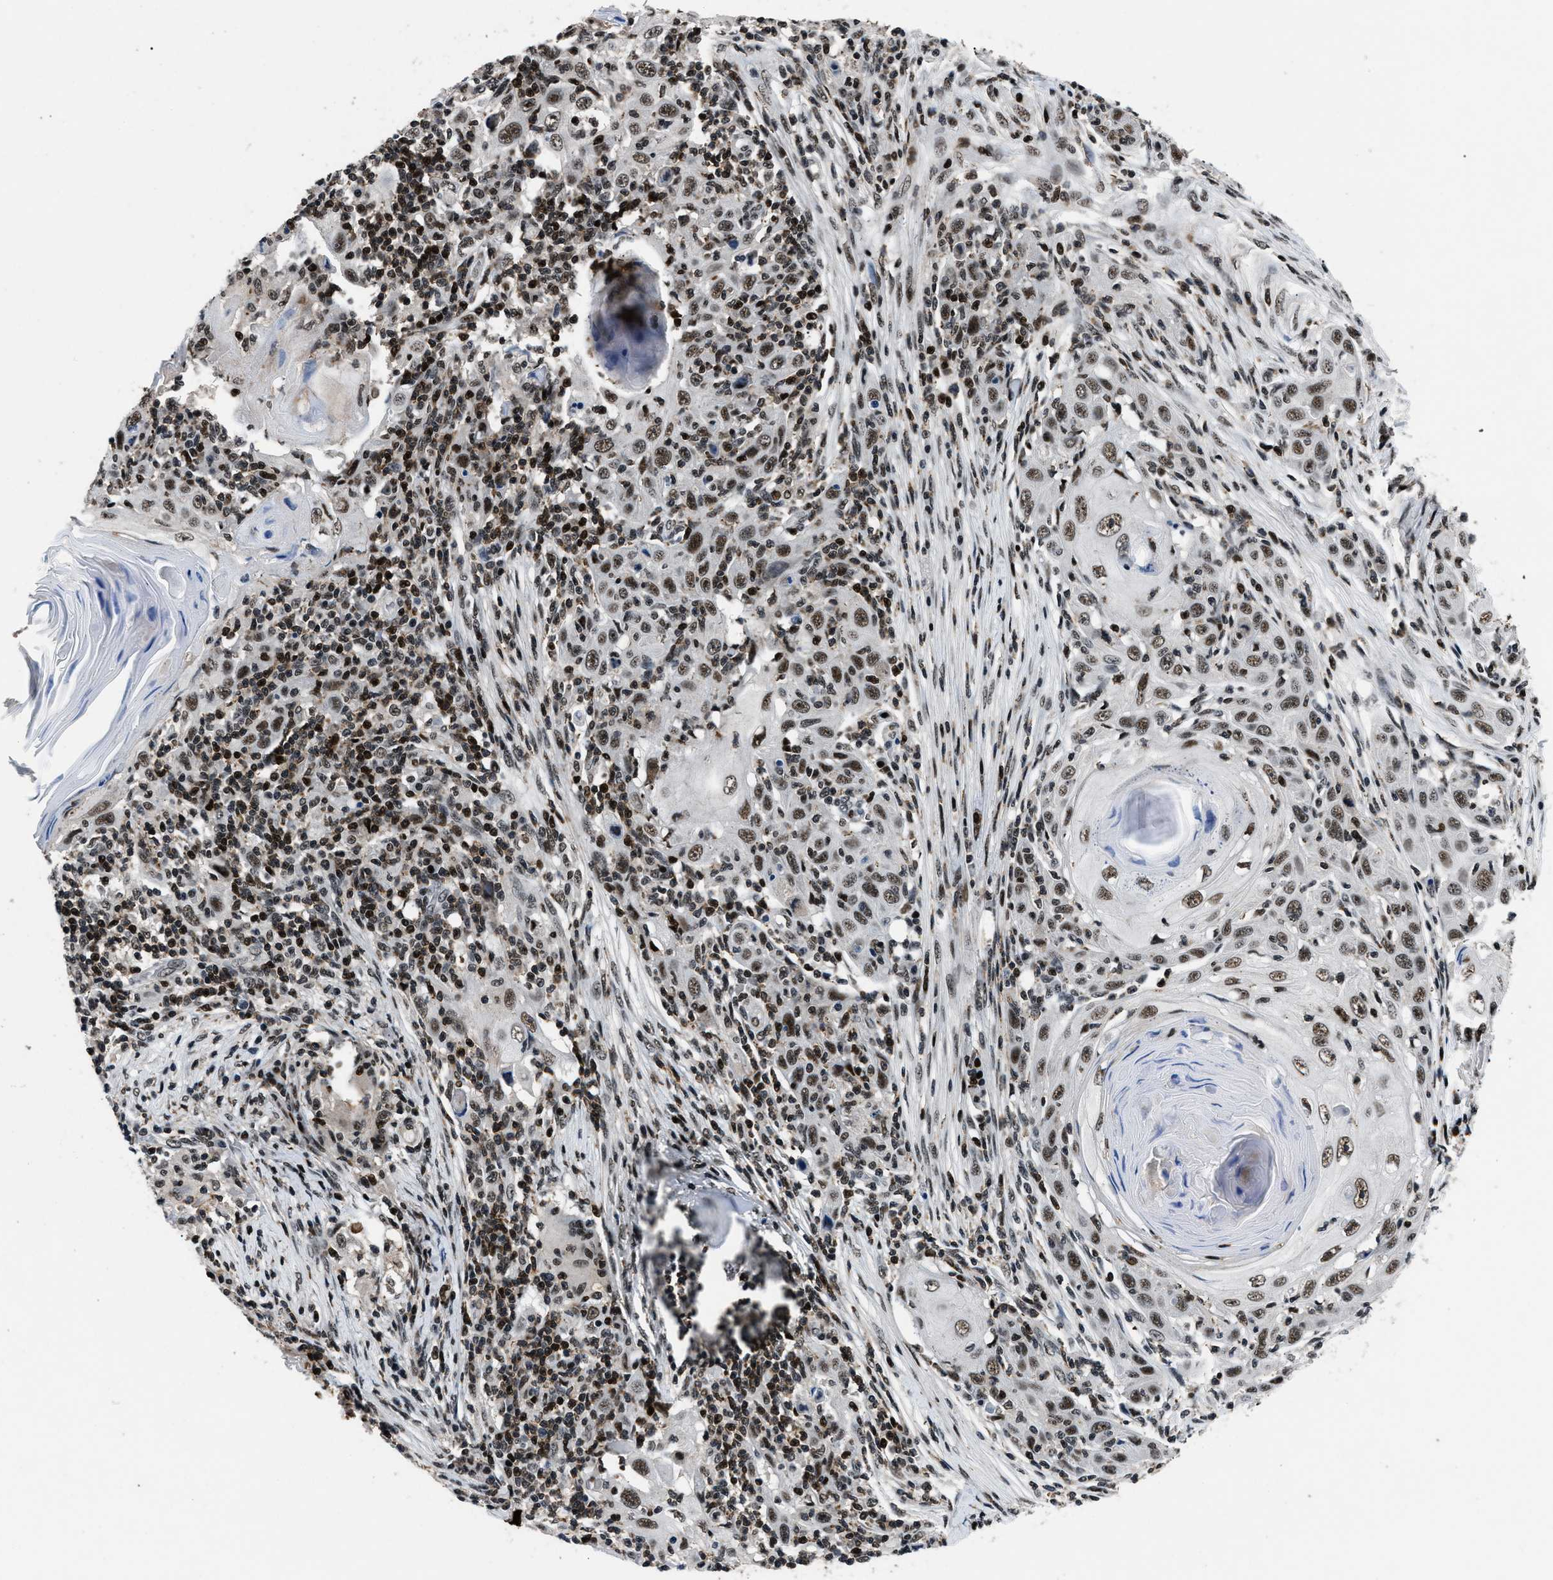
{"staining": {"intensity": "strong", "quantity": ">75%", "location": "nuclear"}, "tissue": "skin cancer", "cell_type": "Tumor cells", "image_type": "cancer", "snomed": [{"axis": "morphology", "description": "Squamous cell carcinoma, NOS"}, {"axis": "topography", "description": "Skin"}], "caption": "Immunohistochemical staining of squamous cell carcinoma (skin) shows strong nuclear protein positivity in about >75% of tumor cells. The staining is performed using DAB (3,3'-diaminobenzidine) brown chromogen to label protein expression. The nuclei are counter-stained blue using hematoxylin.", "gene": "SMARCB1", "patient": {"sex": "female", "age": 88}}